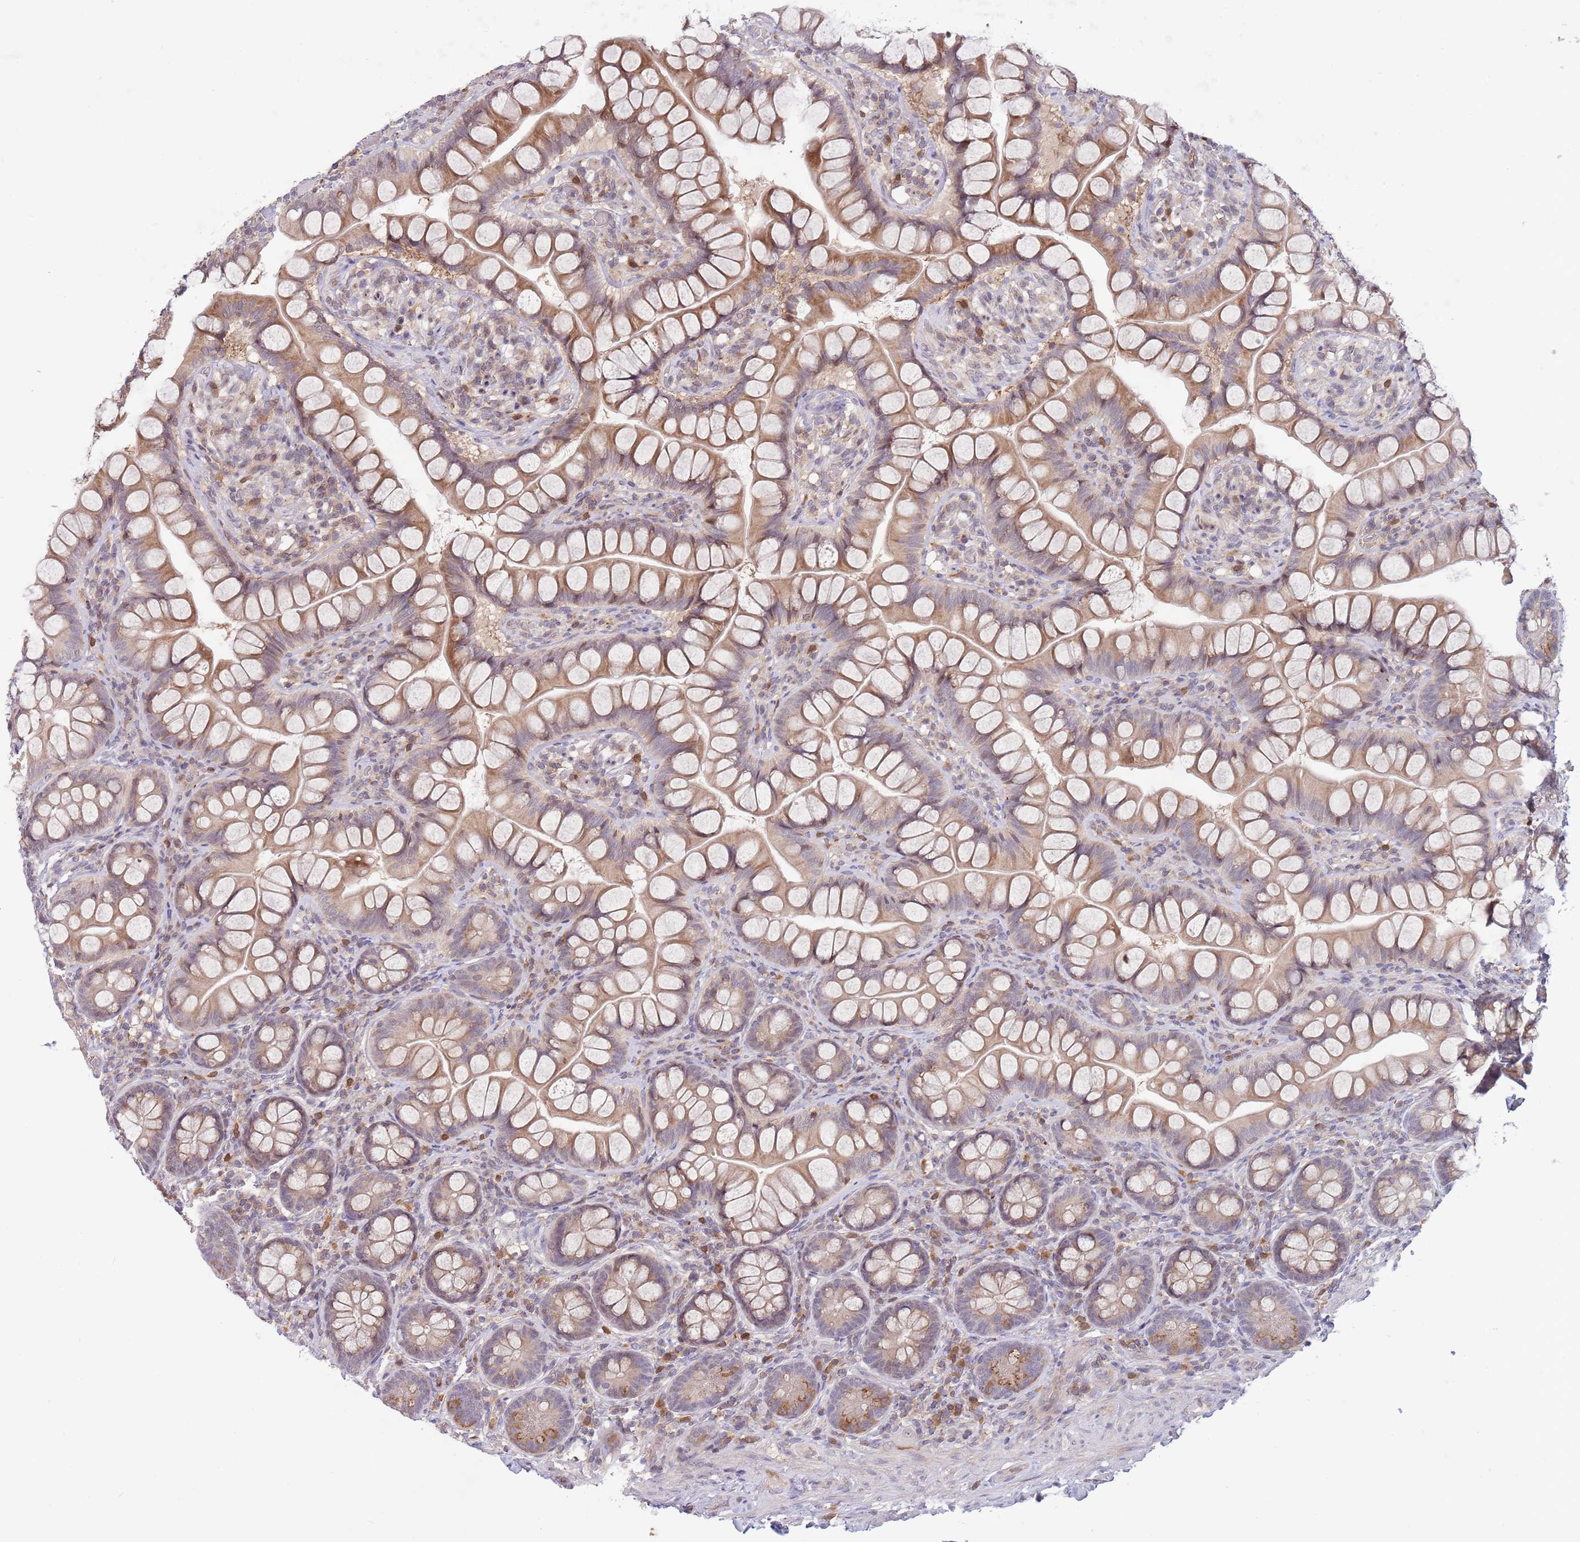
{"staining": {"intensity": "strong", "quantity": "25%-75%", "location": "cytoplasmic/membranous"}, "tissue": "small intestine", "cell_type": "Glandular cells", "image_type": "normal", "snomed": [{"axis": "morphology", "description": "Normal tissue, NOS"}, {"axis": "topography", "description": "Small intestine"}], "caption": "Protein staining by immunohistochemistry demonstrates strong cytoplasmic/membranous positivity in approximately 25%-75% of glandular cells in benign small intestine.", "gene": "CCNJL", "patient": {"sex": "male", "age": 70}}